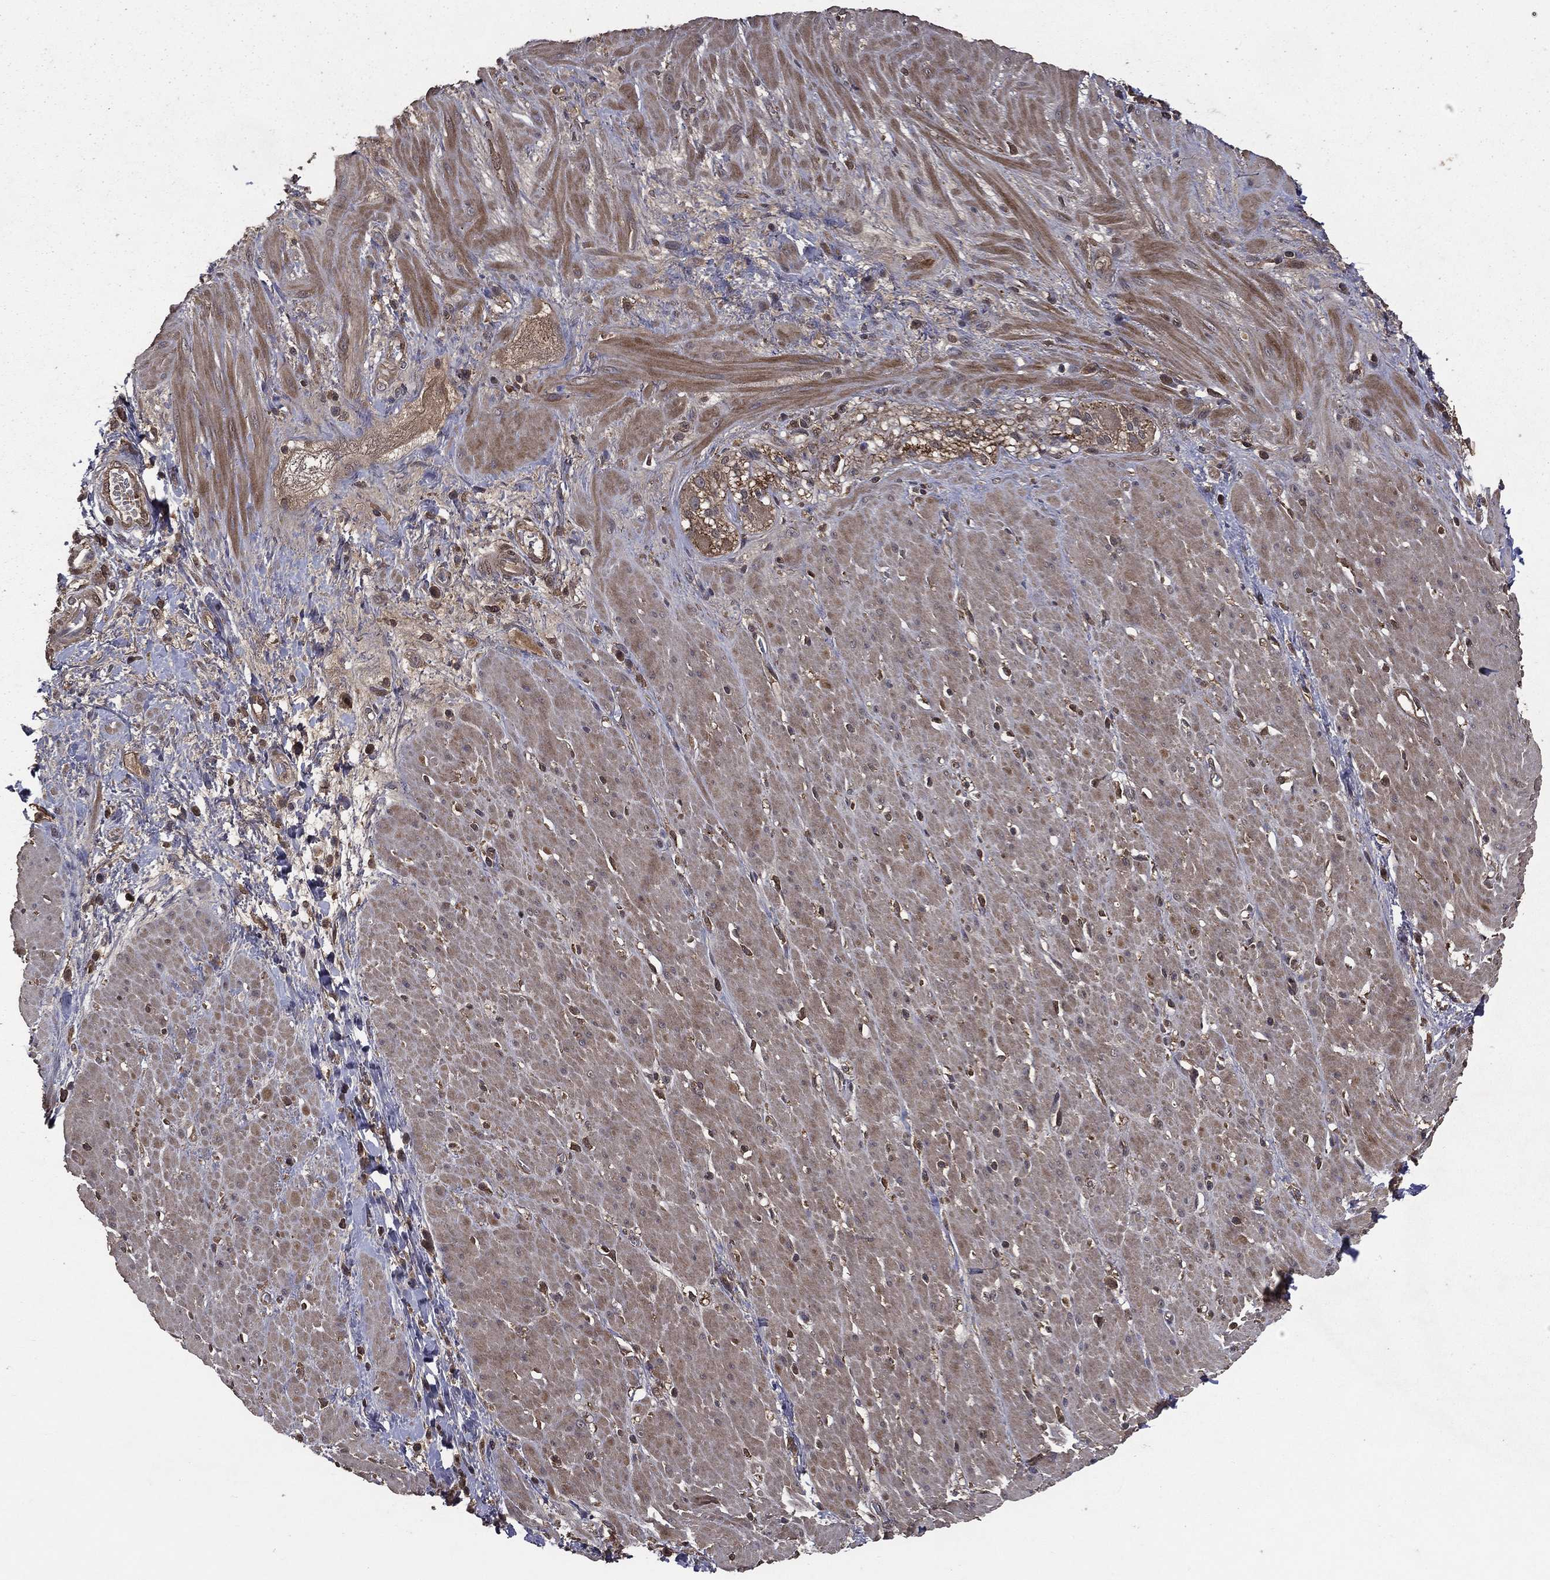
{"staining": {"intensity": "moderate", "quantity": "25%-75%", "location": "cytoplasmic/membranous"}, "tissue": "smooth muscle", "cell_type": "Smooth muscle cells", "image_type": "normal", "snomed": [{"axis": "morphology", "description": "Normal tissue, NOS"}, {"axis": "topography", "description": "Soft tissue"}, {"axis": "topography", "description": "Smooth muscle"}], "caption": "About 25%-75% of smooth muscle cells in normal smooth muscle exhibit moderate cytoplasmic/membranous protein staining as visualized by brown immunohistochemical staining.", "gene": "FGD1", "patient": {"sex": "male", "age": 72}}